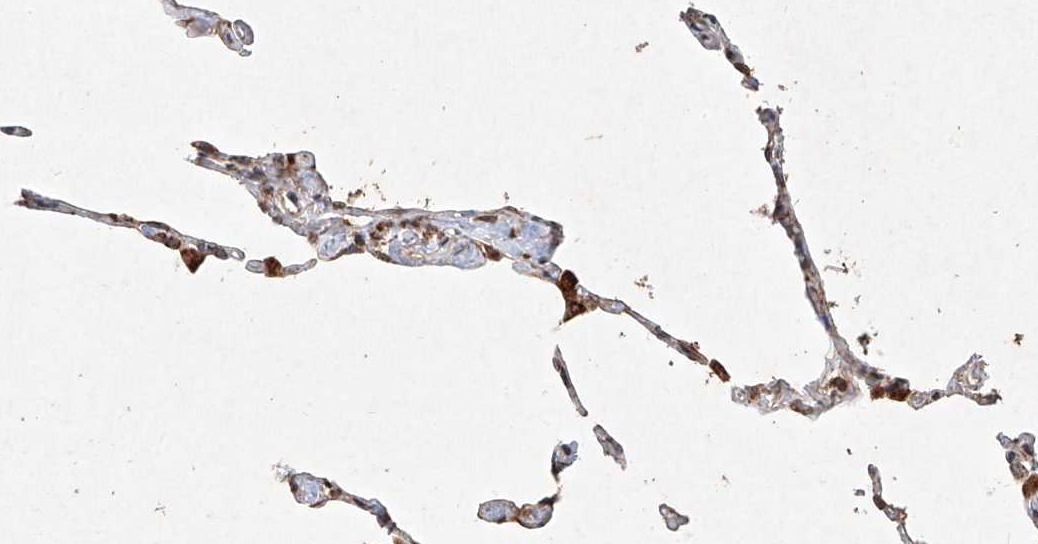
{"staining": {"intensity": "moderate", "quantity": "25%-75%", "location": "cytoplasmic/membranous"}, "tissue": "lung", "cell_type": "Alveolar cells", "image_type": "normal", "snomed": [{"axis": "morphology", "description": "Normal tissue, NOS"}, {"axis": "topography", "description": "Lung"}], "caption": "DAB (3,3'-diaminobenzidine) immunohistochemical staining of normal human lung shows moderate cytoplasmic/membranous protein staining in approximately 25%-75% of alveolar cells. (Brightfield microscopy of DAB IHC at high magnification).", "gene": "SEMA3B", "patient": {"sex": "male", "age": 65}}